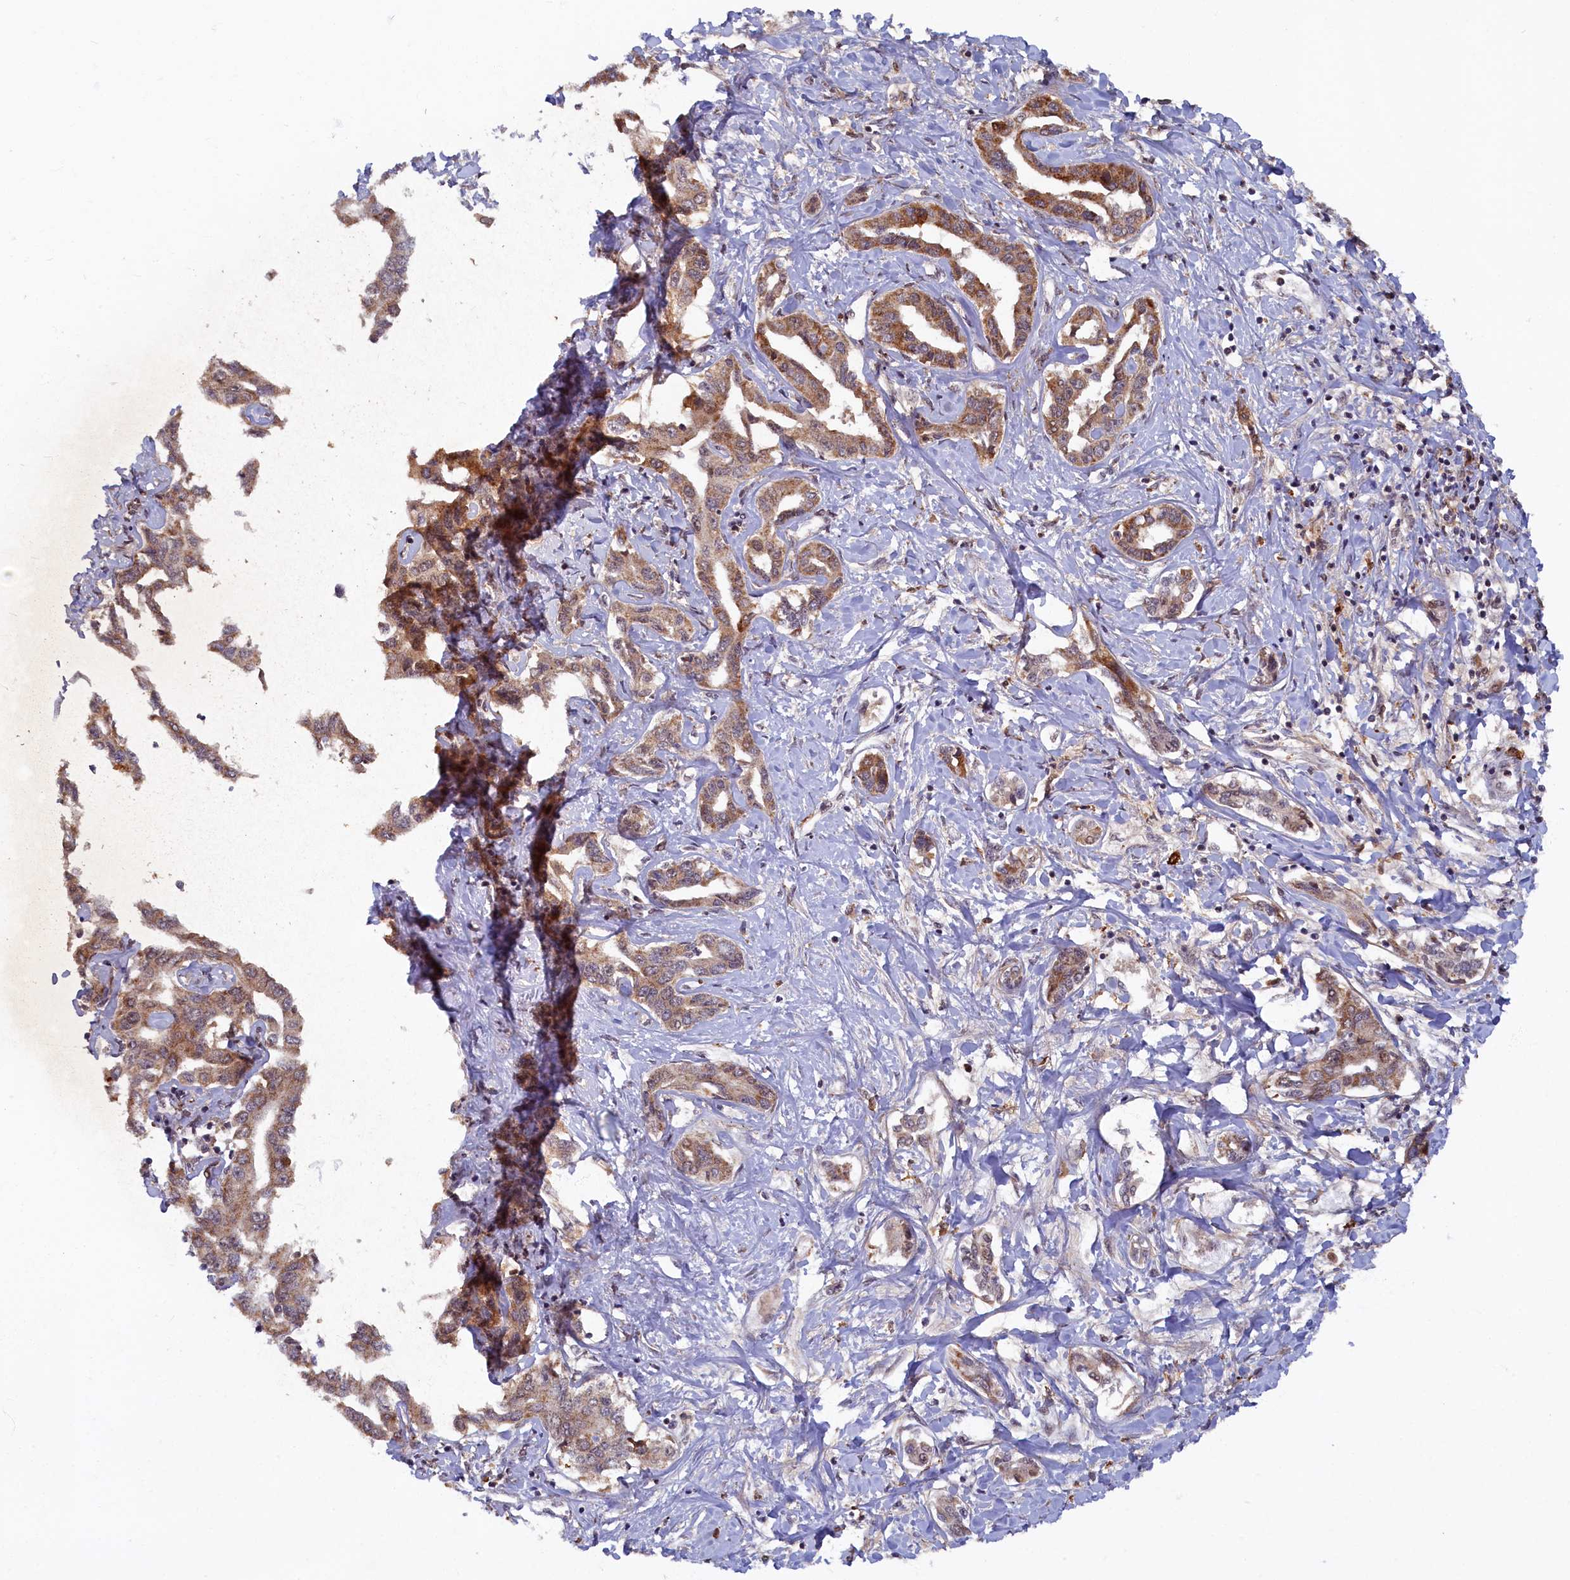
{"staining": {"intensity": "moderate", "quantity": ">75%", "location": "cytoplasmic/membranous"}, "tissue": "liver cancer", "cell_type": "Tumor cells", "image_type": "cancer", "snomed": [{"axis": "morphology", "description": "Cholangiocarcinoma"}, {"axis": "topography", "description": "Liver"}], "caption": "Brown immunohistochemical staining in liver cancer demonstrates moderate cytoplasmic/membranous expression in about >75% of tumor cells.", "gene": "BRCA1", "patient": {"sex": "male", "age": 59}}